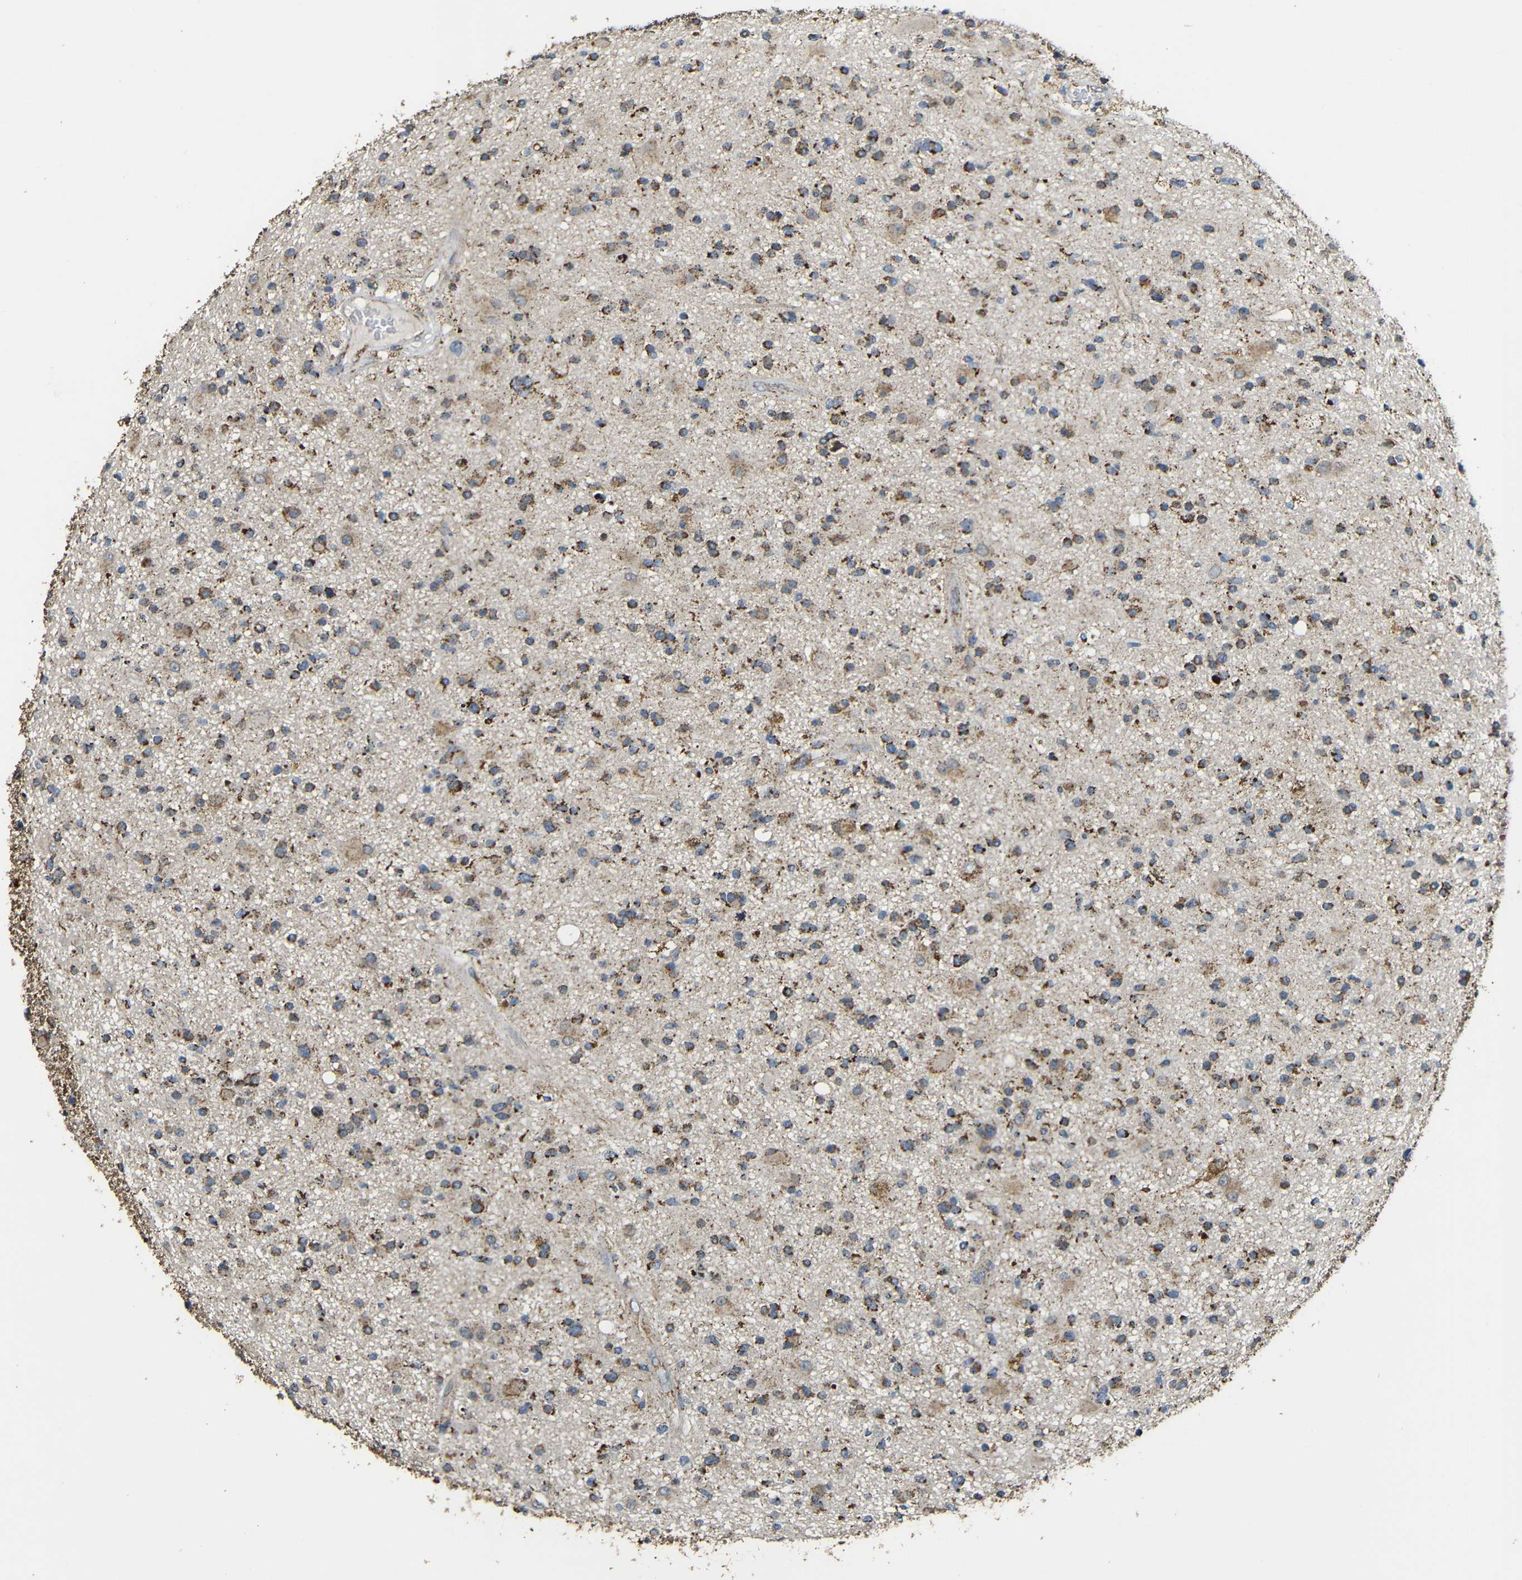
{"staining": {"intensity": "moderate", "quantity": ">75%", "location": "cytoplasmic/membranous"}, "tissue": "glioma", "cell_type": "Tumor cells", "image_type": "cancer", "snomed": [{"axis": "morphology", "description": "Glioma, malignant, High grade"}, {"axis": "topography", "description": "Brain"}], "caption": "Glioma was stained to show a protein in brown. There is medium levels of moderate cytoplasmic/membranous positivity in approximately >75% of tumor cells.", "gene": "NR3C2", "patient": {"sex": "male", "age": 33}}